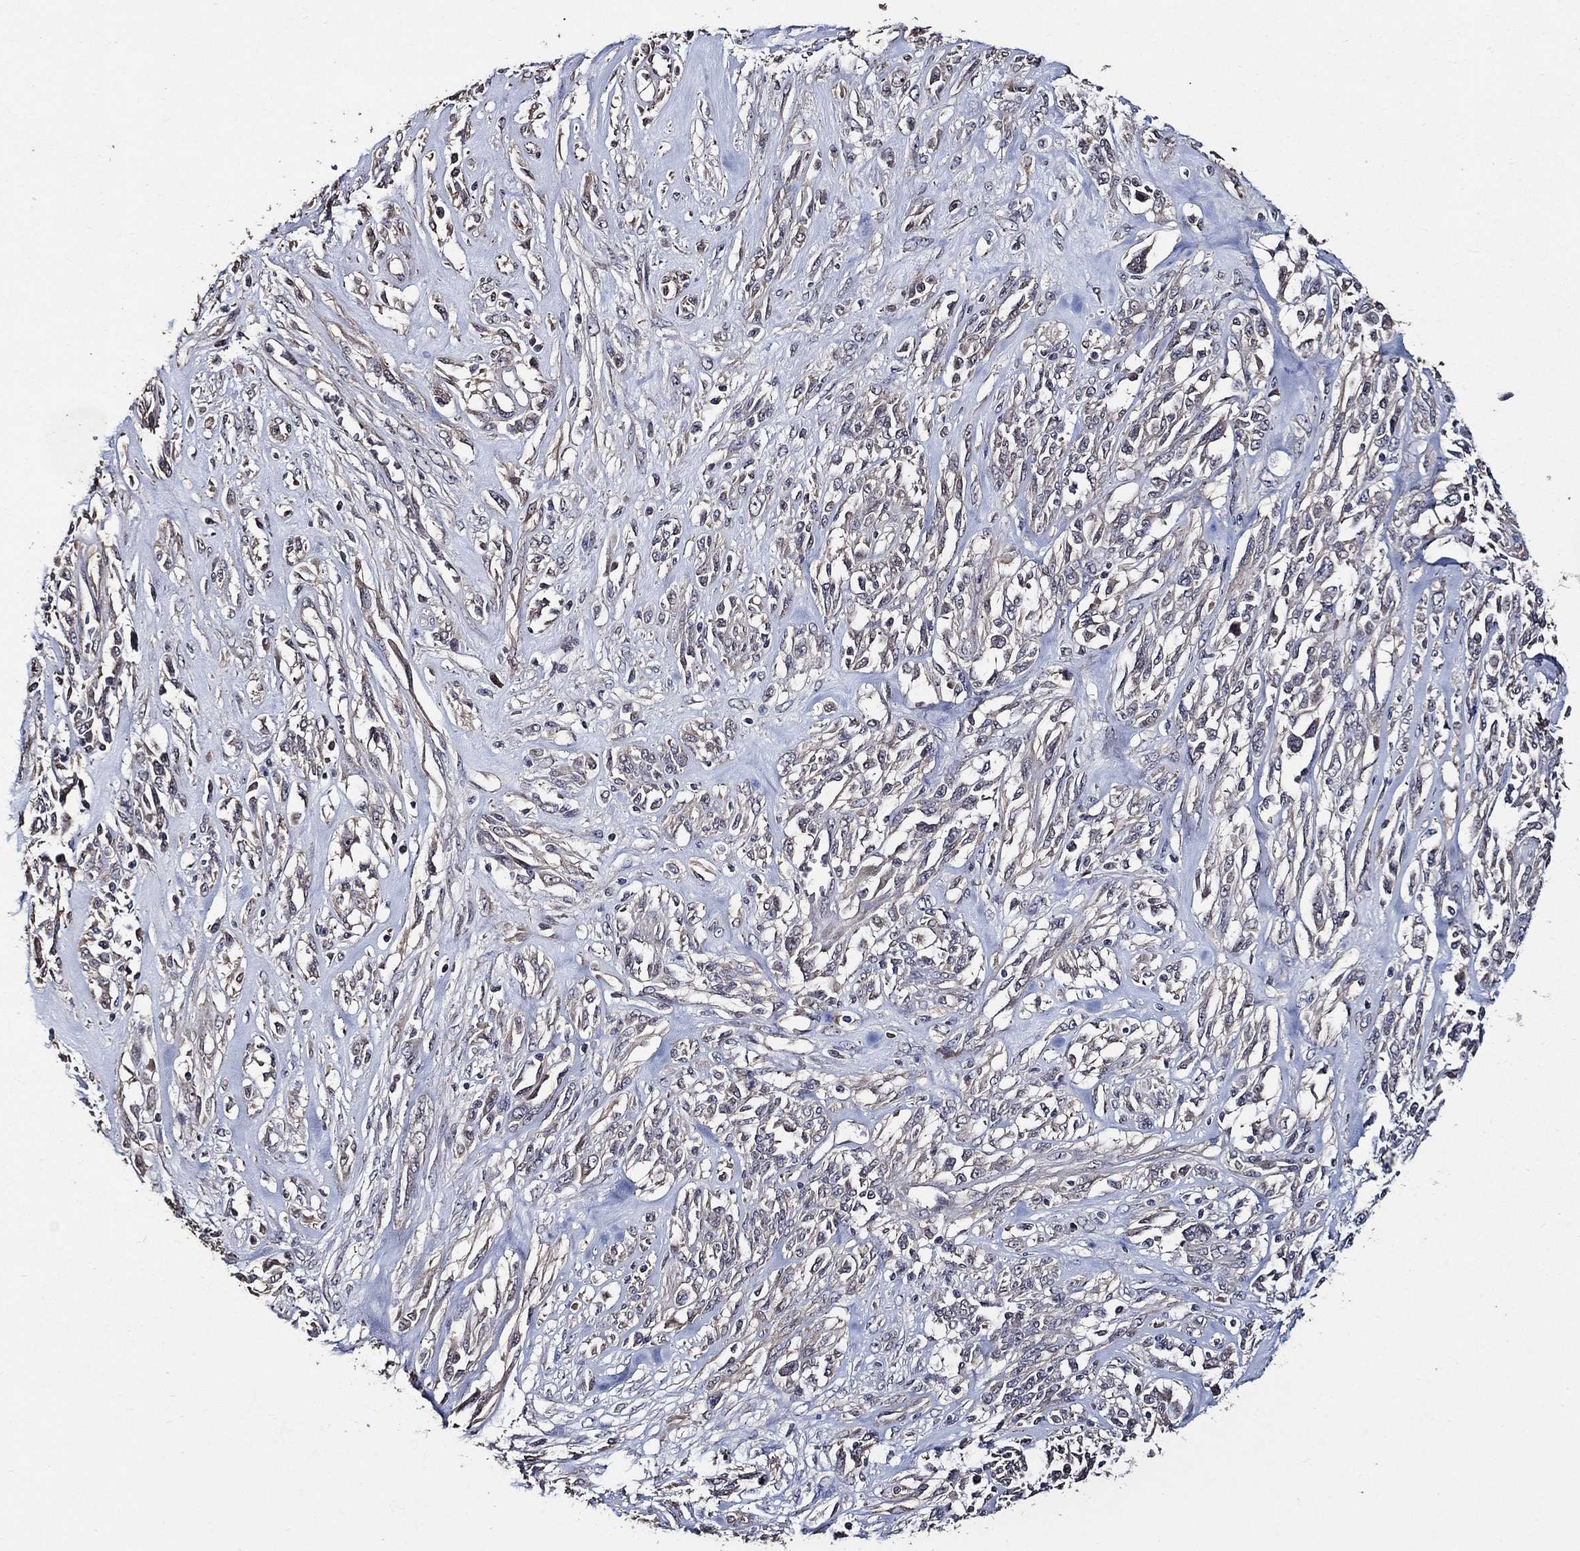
{"staining": {"intensity": "negative", "quantity": "none", "location": "none"}, "tissue": "melanoma", "cell_type": "Tumor cells", "image_type": "cancer", "snomed": [{"axis": "morphology", "description": "Malignant melanoma, NOS"}, {"axis": "topography", "description": "Skin"}], "caption": "The image exhibits no staining of tumor cells in melanoma. The staining is performed using DAB brown chromogen with nuclei counter-stained in using hematoxylin.", "gene": "HAP1", "patient": {"sex": "female", "age": 91}}